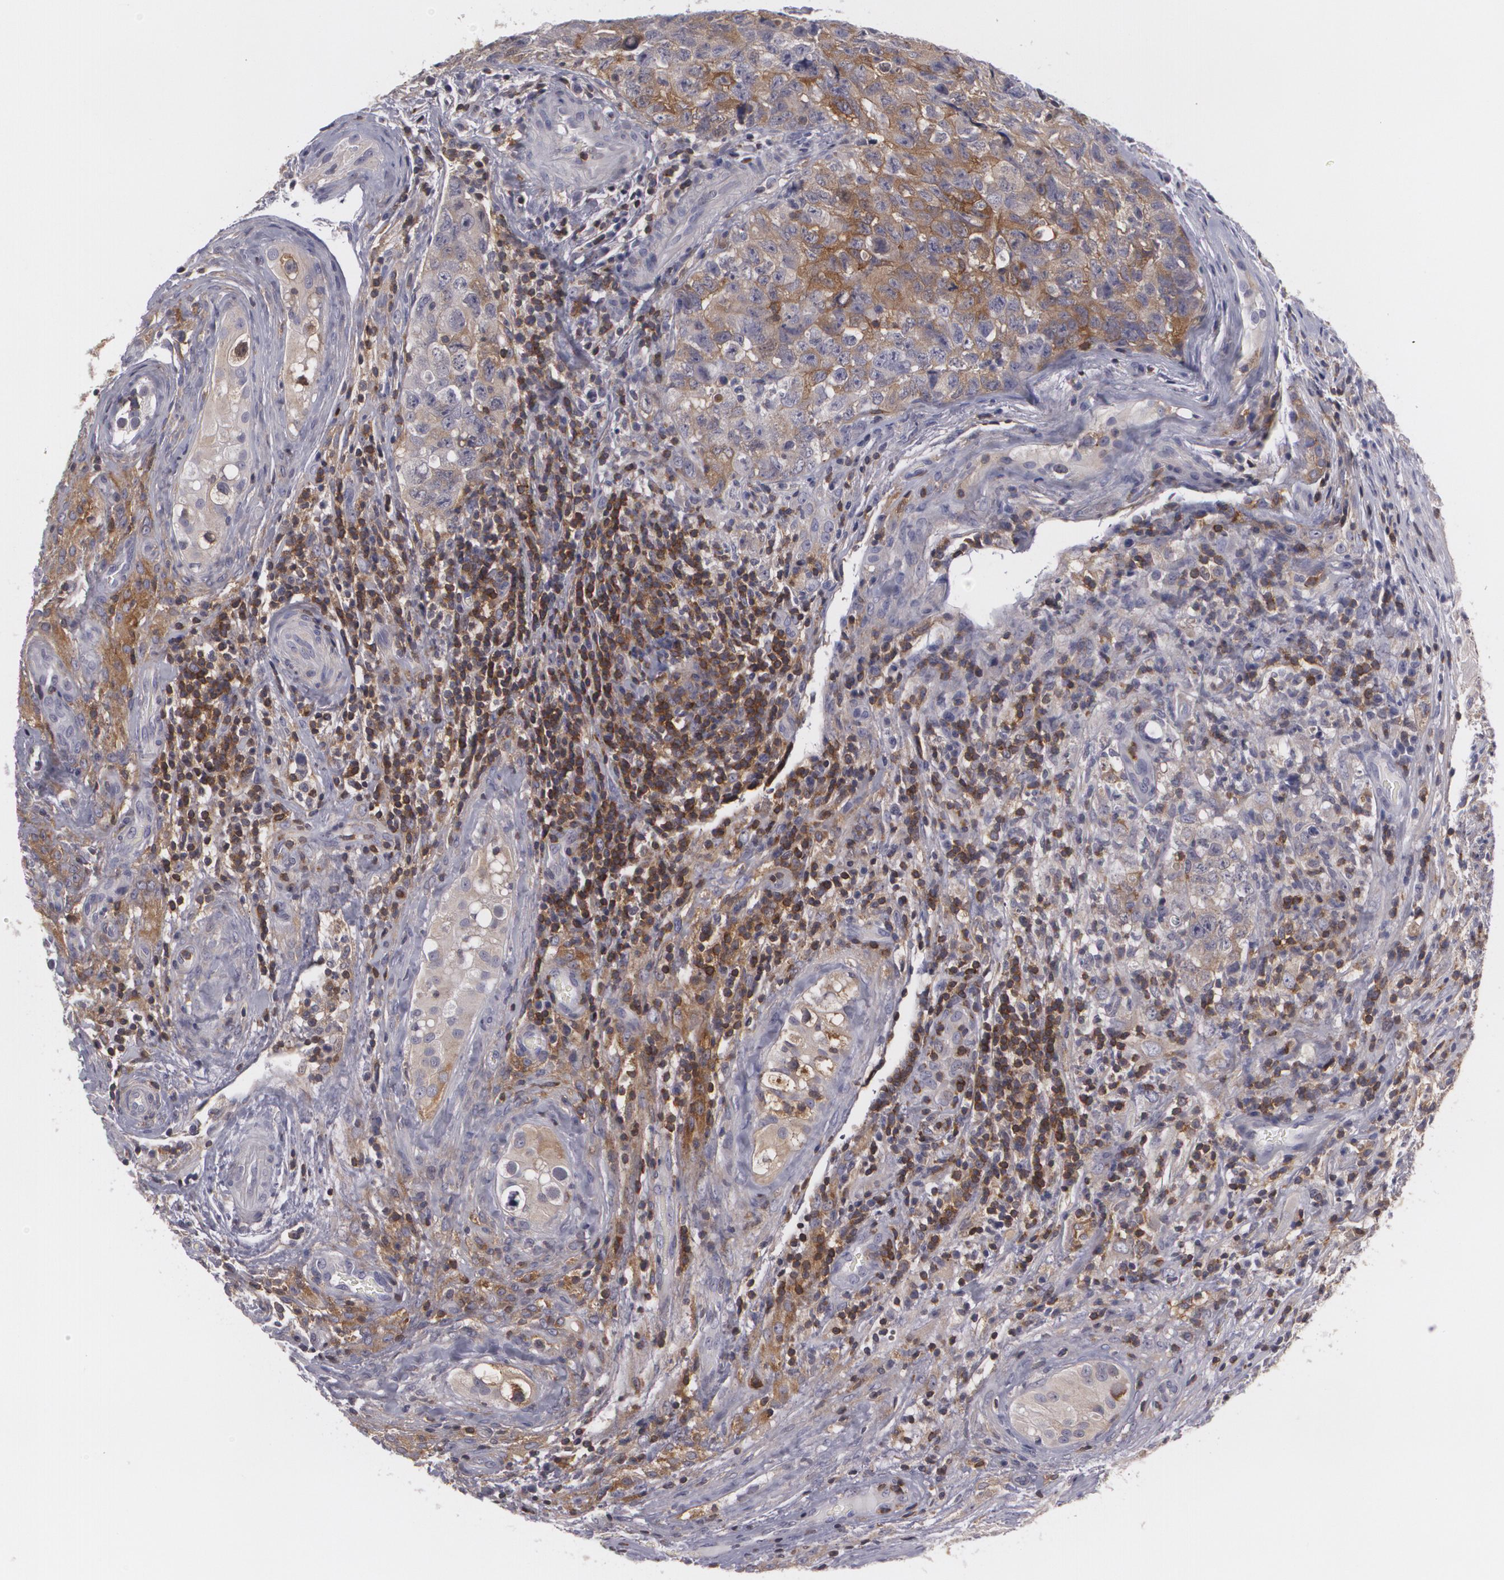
{"staining": {"intensity": "weak", "quantity": ">75%", "location": "cytoplasmic/membranous"}, "tissue": "testis cancer", "cell_type": "Tumor cells", "image_type": "cancer", "snomed": [{"axis": "morphology", "description": "Carcinoma, Embryonal, NOS"}, {"axis": "topography", "description": "Testis"}], "caption": "There is low levels of weak cytoplasmic/membranous staining in tumor cells of embryonal carcinoma (testis), as demonstrated by immunohistochemical staining (brown color).", "gene": "BIN1", "patient": {"sex": "male", "age": 31}}